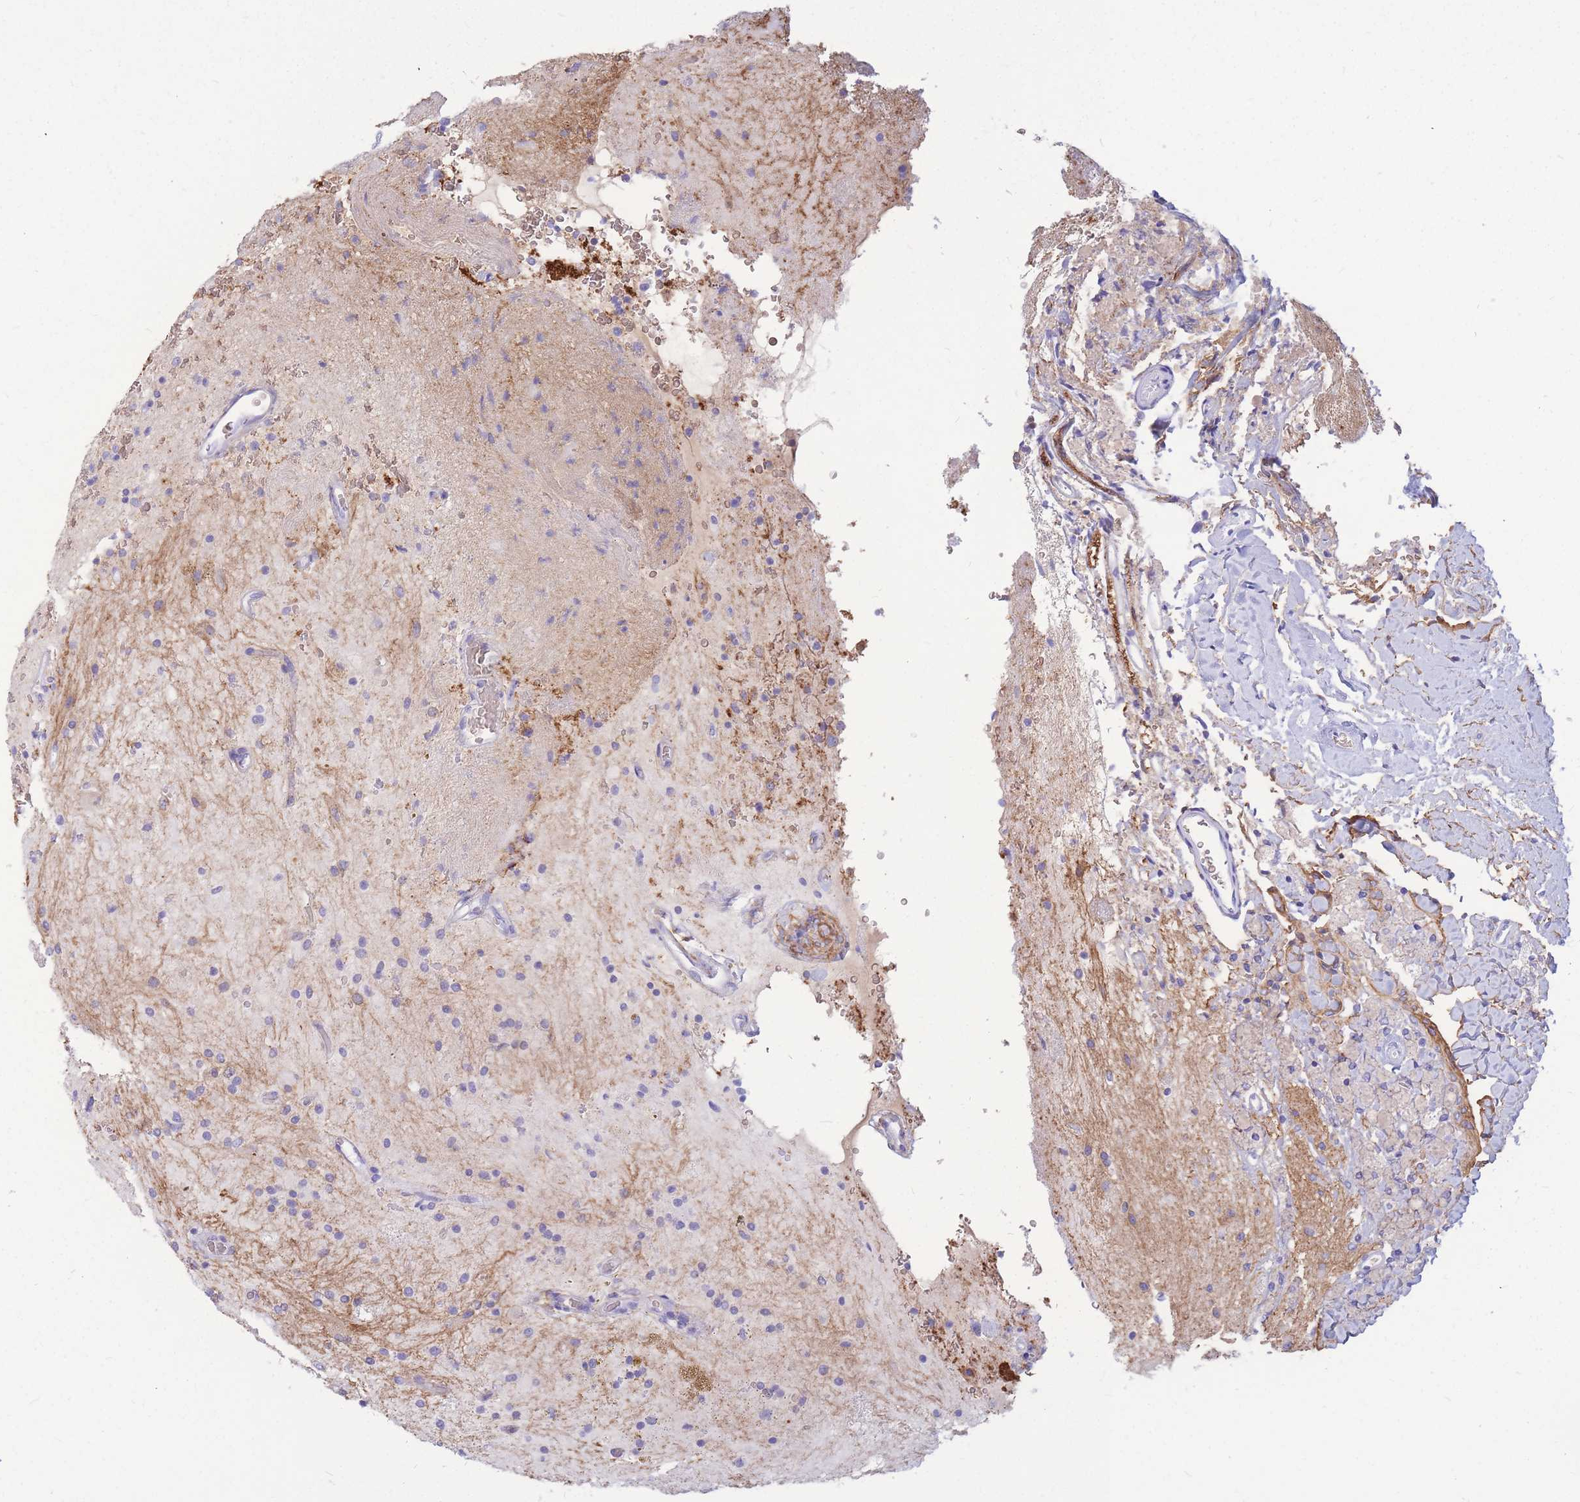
{"staining": {"intensity": "negative", "quantity": "none", "location": "none"}, "tissue": "glioma", "cell_type": "Tumor cells", "image_type": "cancer", "snomed": [{"axis": "morphology", "description": "Glioma, malignant, High grade"}, {"axis": "topography", "description": "Brain"}], "caption": "Immunohistochemistry (IHC) of human malignant high-grade glioma displays no expression in tumor cells. (IHC, brightfield microscopy, high magnification).", "gene": "ADD2", "patient": {"sex": "male", "age": 34}}